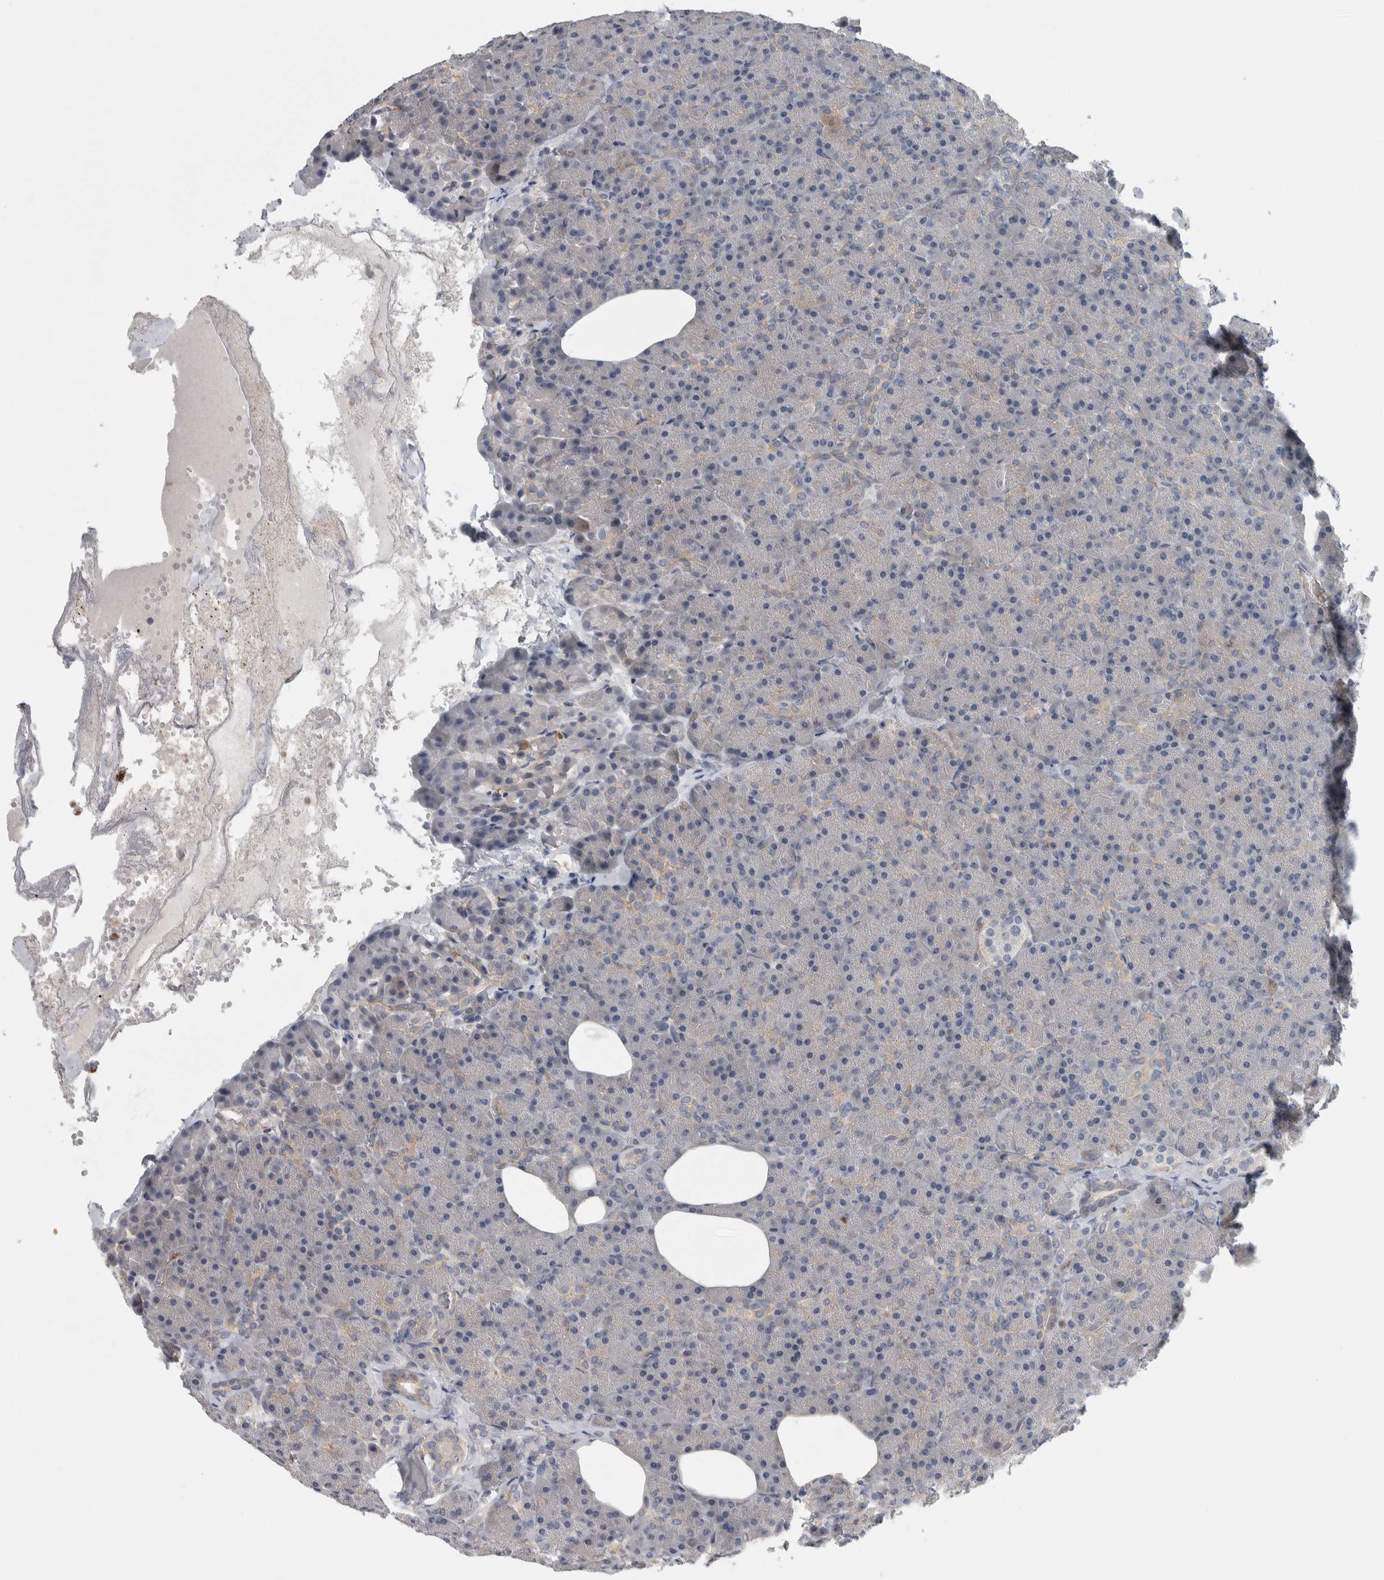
{"staining": {"intensity": "negative", "quantity": "none", "location": "none"}, "tissue": "pancreas", "cell_type": "Exocrine glandular cells", "image_type": "normal", "snomed": [{"axis": "morphology", "description": "Normal tissue, NOS"}, {"axis": "morphology", "description": "Carcinoid, malignant, NOS"}, {"axis": "topography", "description": "Pancreas"}], "caption": "Pancreas stained for a protein using immunohistochemistry demonstrates no staining exocrine glandular cells.", "gene": "KCNJ3", "patient": {"sex": "female", "age": 35}}